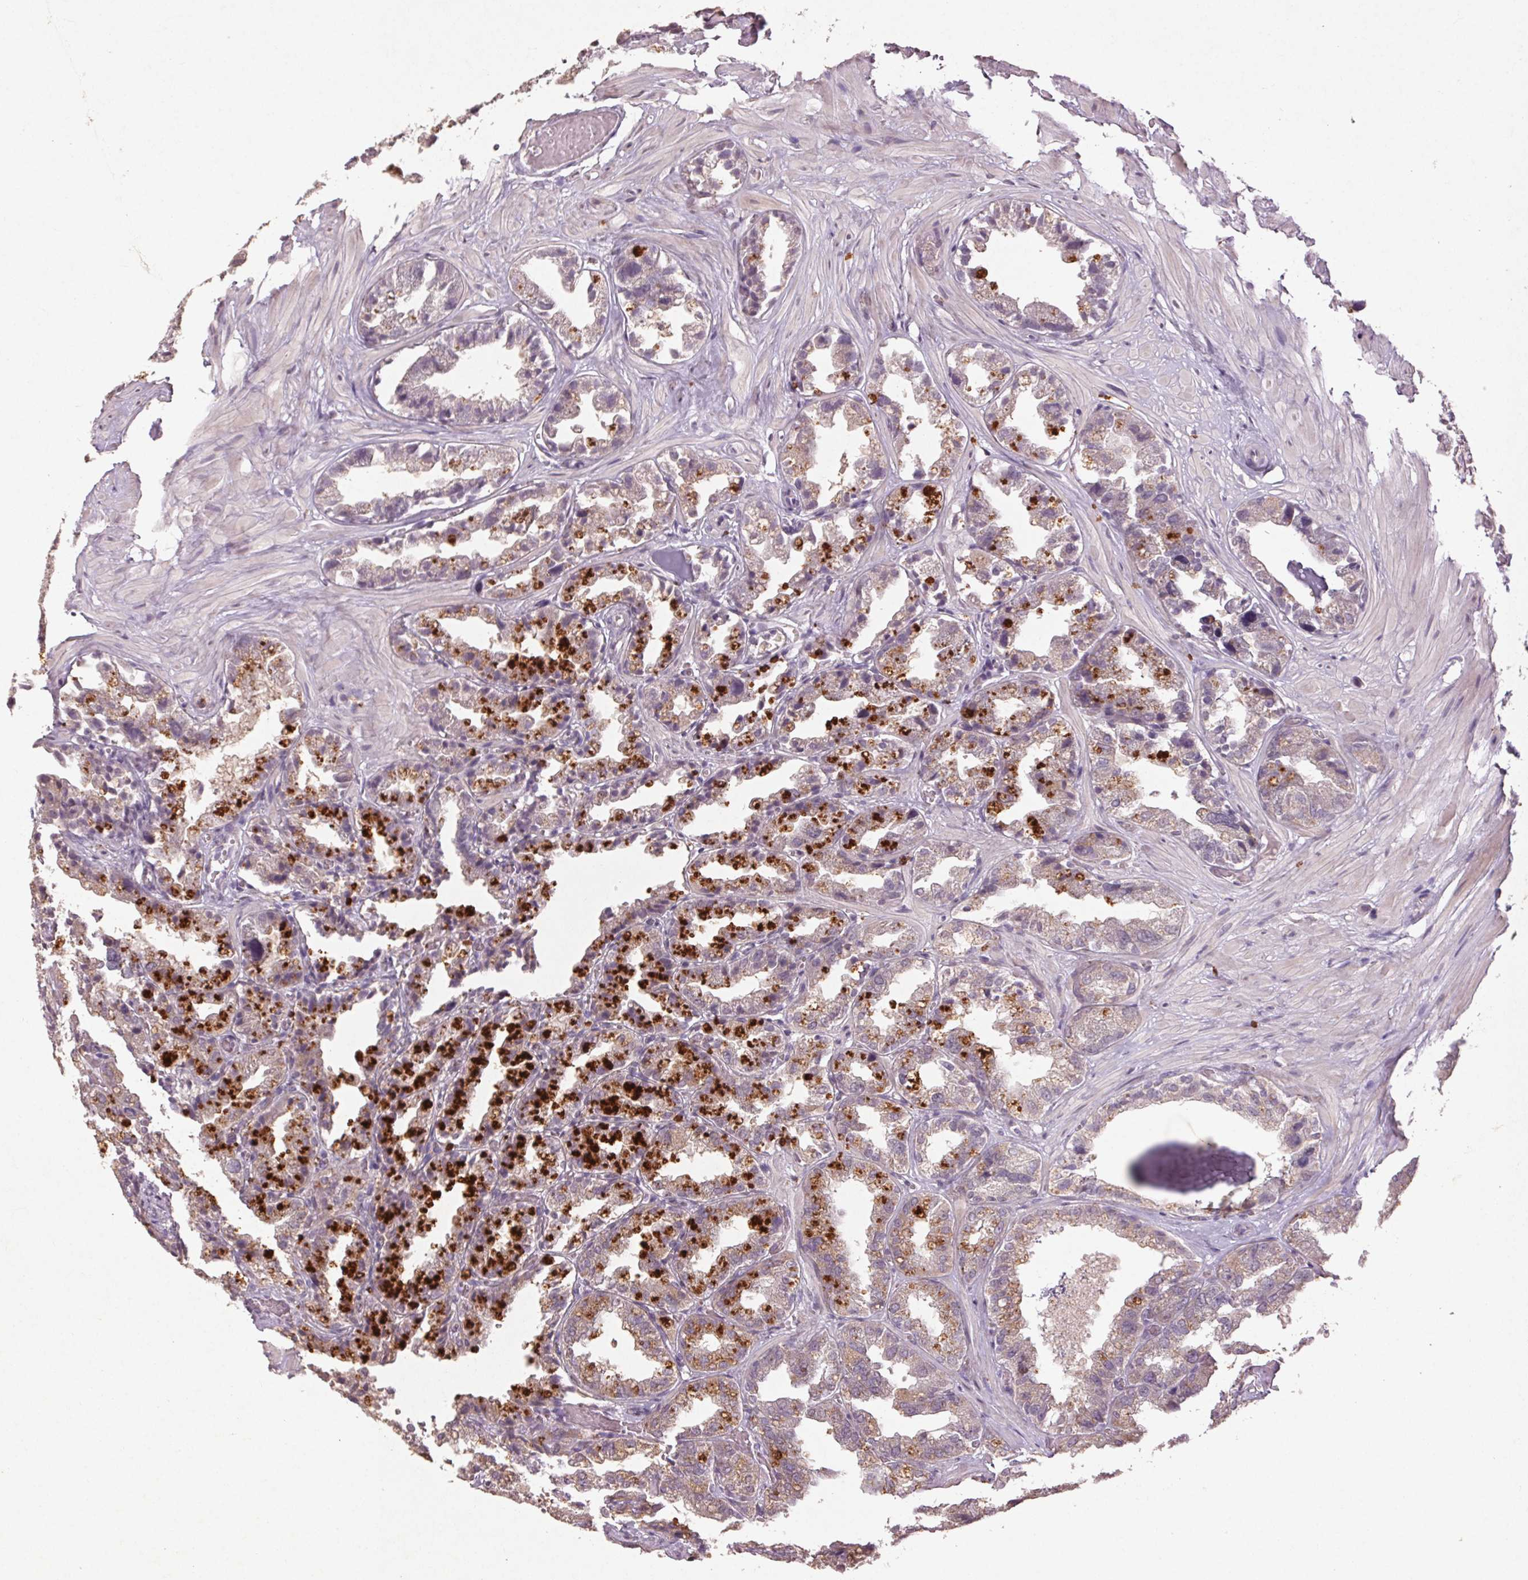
{"staining": {"intensity": "weak", "quantity": "<25%", "location": "cytoplasmic/membranous"}, "tissue": "seminal vesicle", "cell_type": "Glandular cells", "image_type": "normal", "snomed": [{"axis": "morphology", "description": "Normal tissue, NOS"}, {"axis": "topography", "description": "Seminal veicle"}], "caption": "High magnification brightfield microscopy of normal seminal vesicle stained with DAB (brown) and counterstained with hematoxylin (blue): glandular cells show no significant positivity. (DAB (3,3'-diaminobenzidine) IHC, high magnification).", "gene": "ENSG00000255641", "patient": {"sex": "male", "age": 57}}